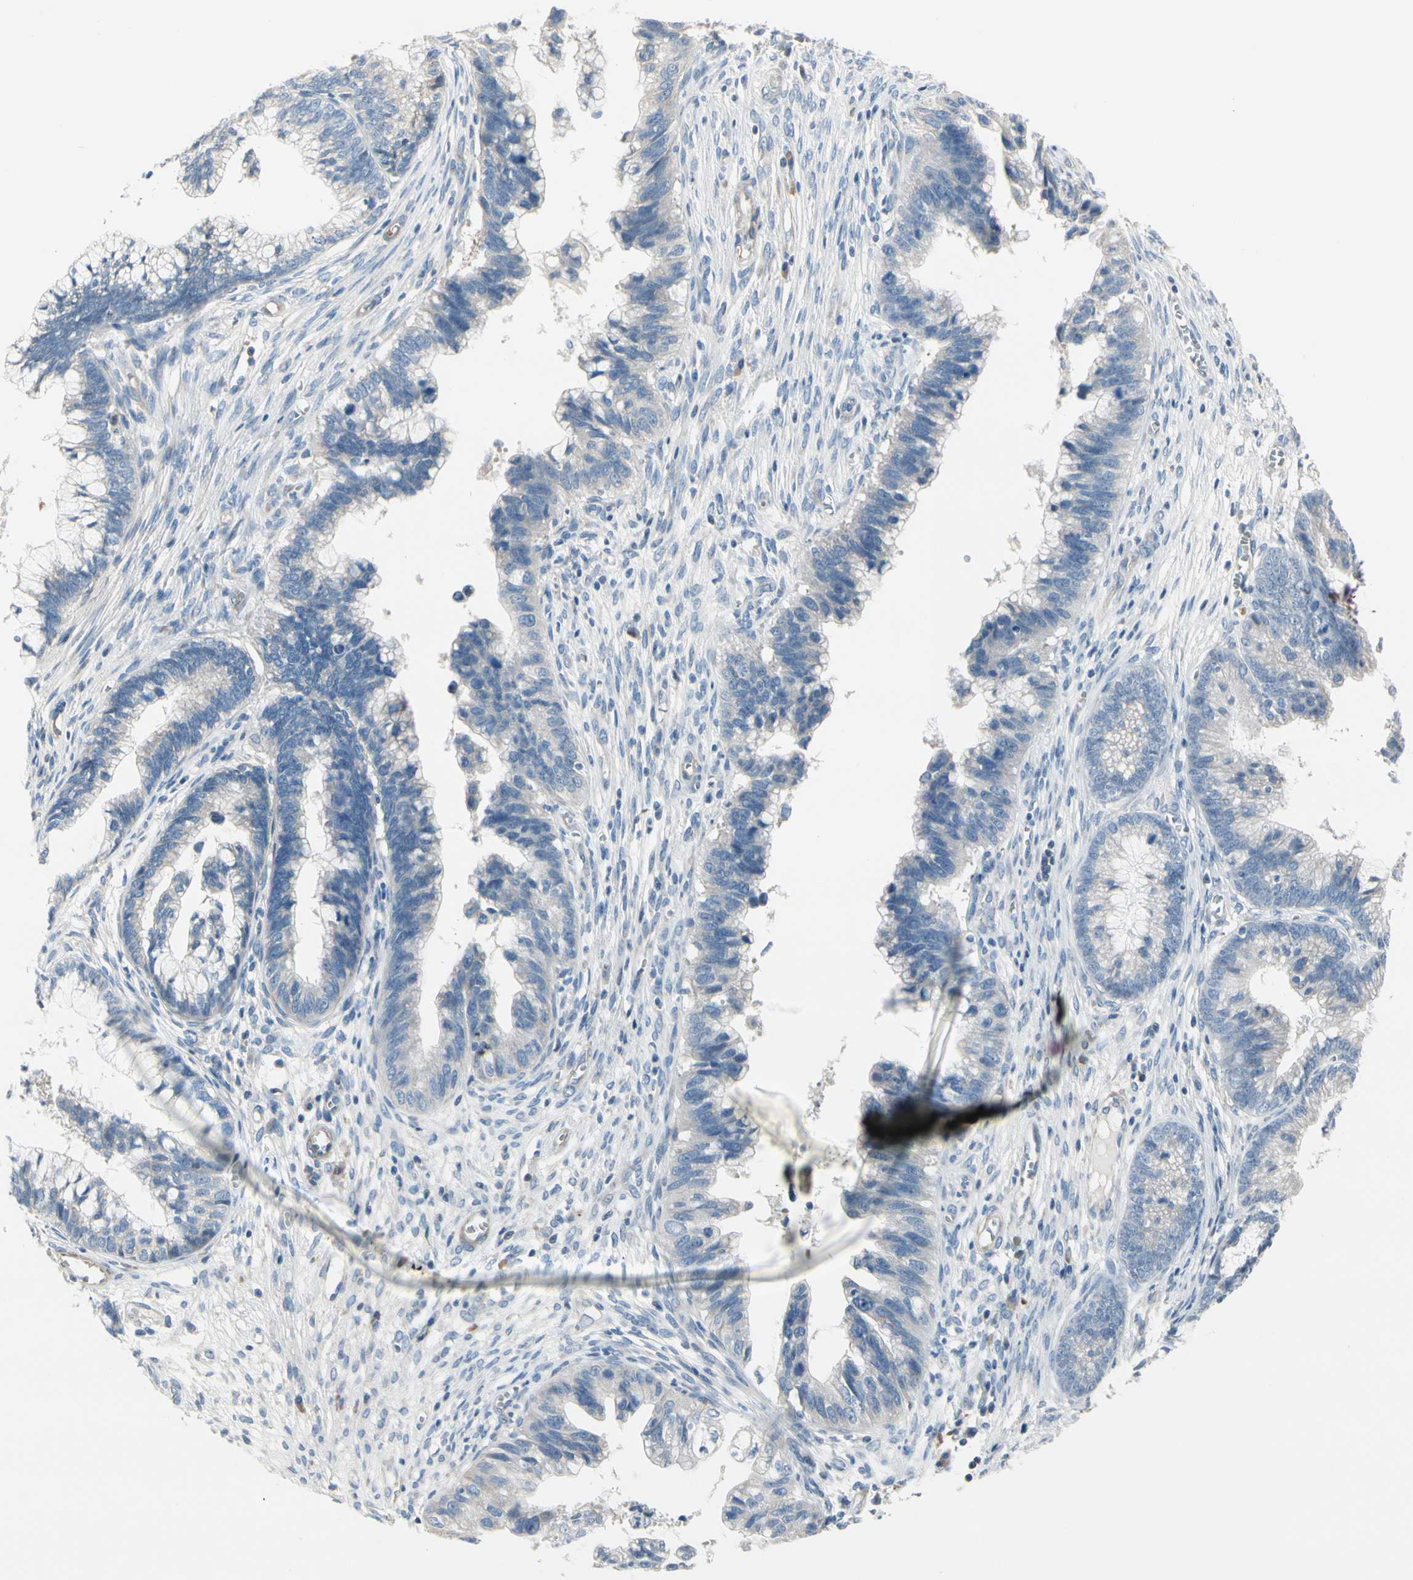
{"staining": {"intensity": "negative", "quantity": "none", "location": "none"}, "tissue": "cervical cancer", "cell_type": "Tumor cells", "image_type": "cancer", "snomed": [{"axis": "morphology", "description": "Adenocarcinoma, NOS"}, {"axis": "topography", "description": "Cervix"}], "caption": "A histopathology image of human cervical cancer (adenocarcinoma) is negative for staining in tumor cells.", "gene": "MAP2", "patient": {"sex": "female", "age": 44}}